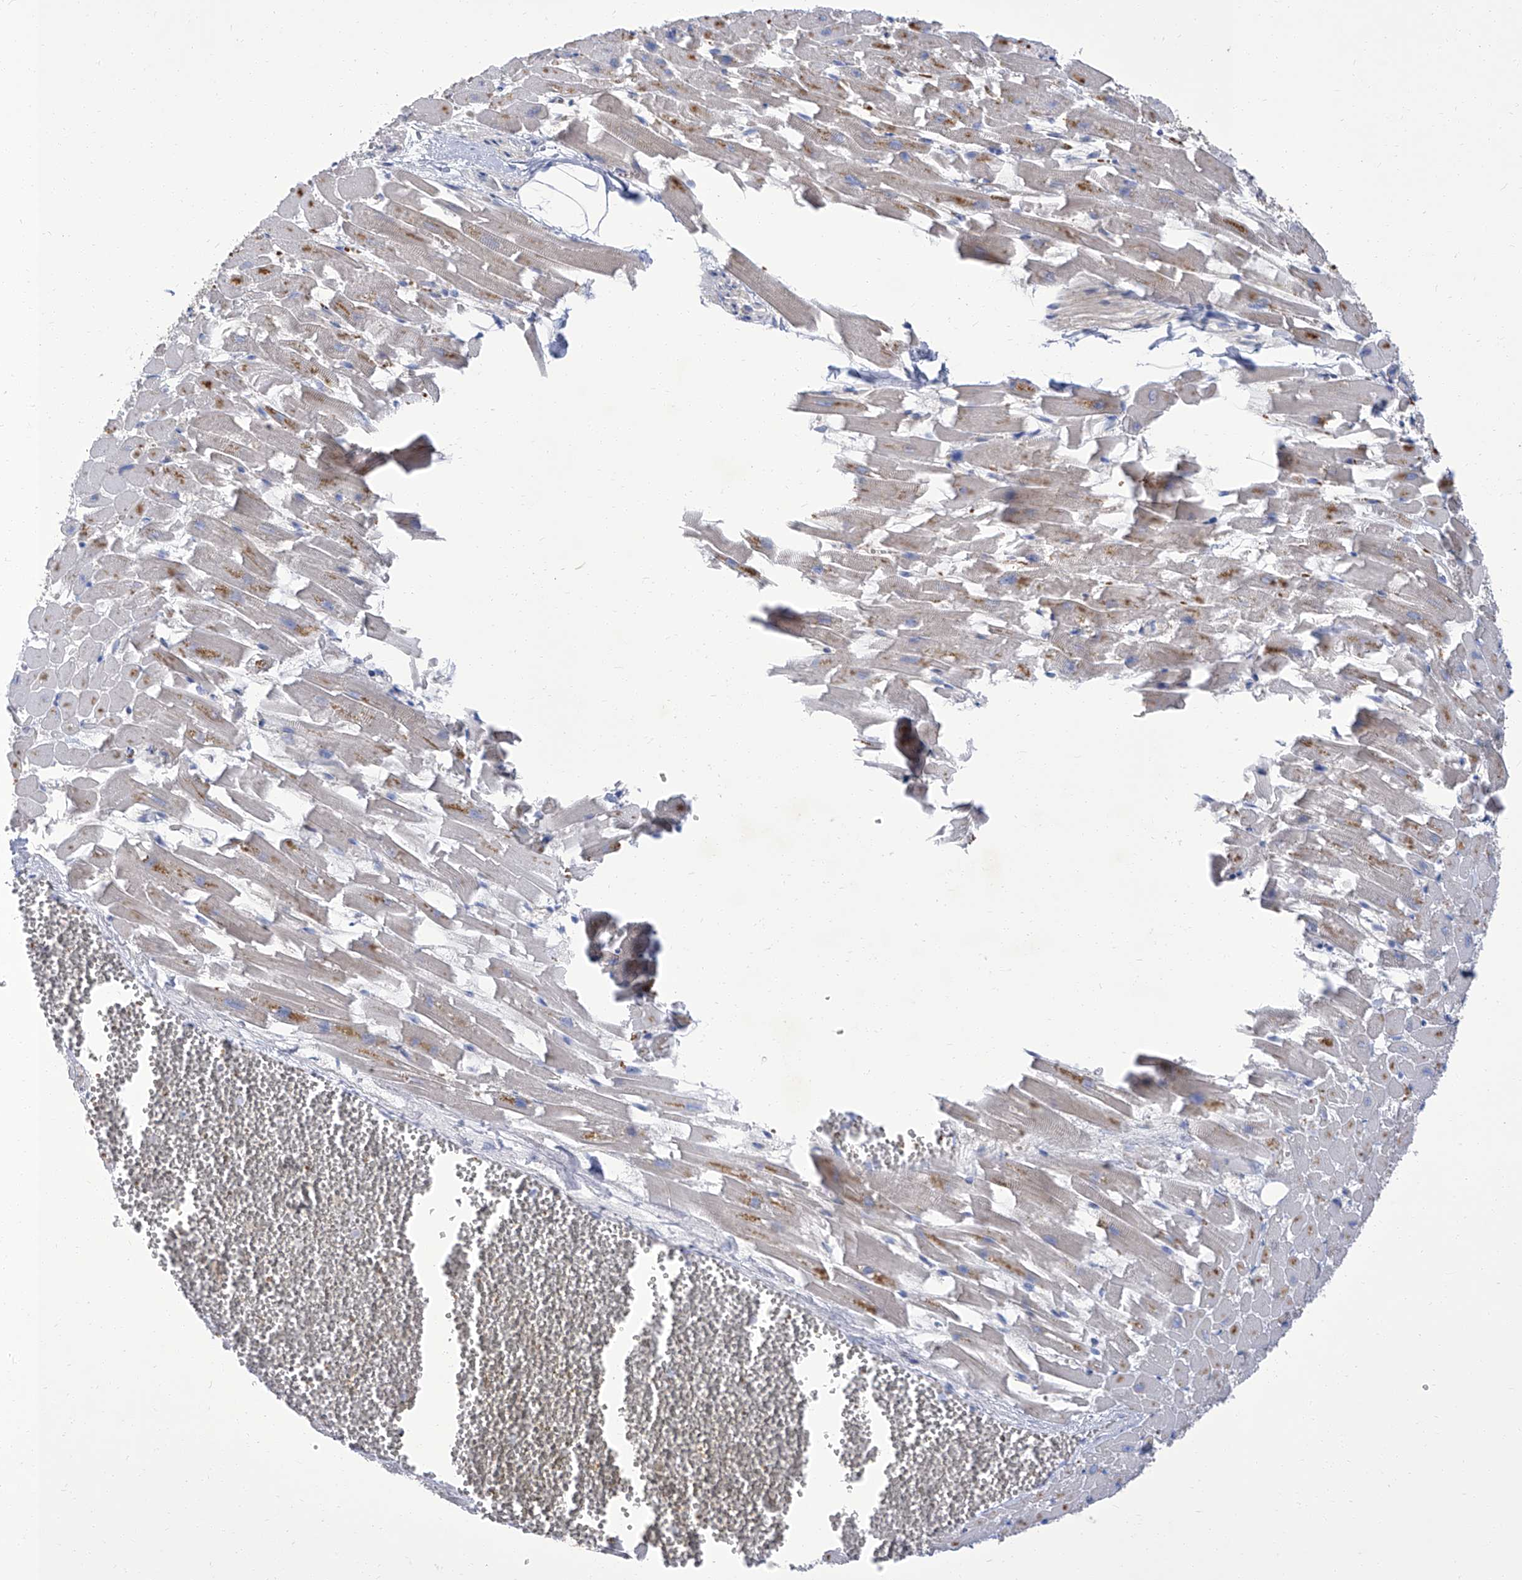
{"staining": {"intensity": "negative", "quantity": "none", "location": "none"}, "tissue": "heart muscle", "cell_type": "Cardiomyocytes", "image_type": "normal", "snomed": [{"axis": "morphology", "description": "Normal tissue, NOS"}, {"axis": "topography", "description": "Heart"}], "caption": "This is a photomicrograph of immunohistochemistry staining of unremarkable heart muscle, which shows no staining in cardiomyocytes. Nuclei are stained in blue.", "gene": "PARD3", "patient": {"sex": "female", "age": 64}}